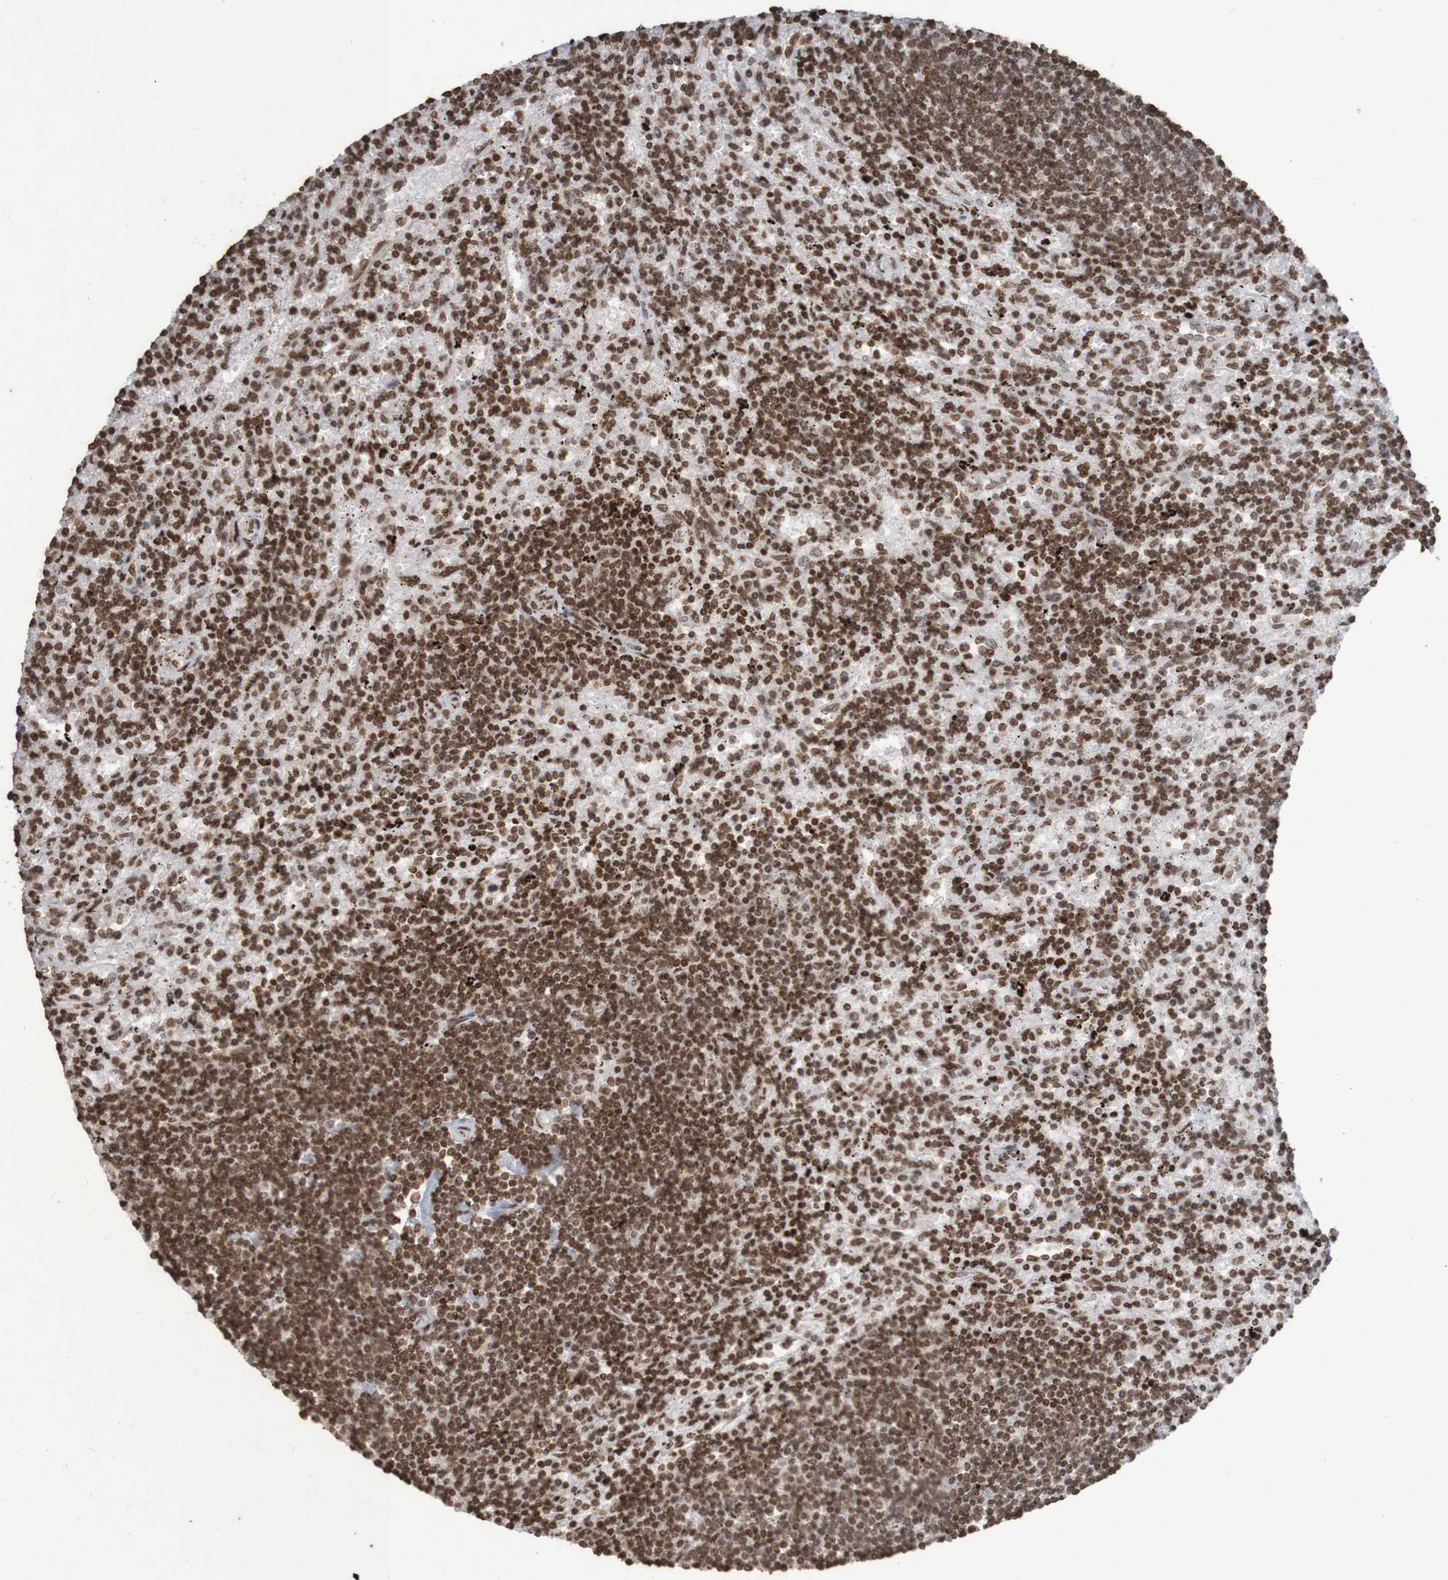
{"staining": {"intensity": "moderate", "quantity": ">75%", "location": "nuclear"}, "tissue": "lymphoma", "cell_type": "Tumor cells", "image_type": "cancer", "snomed": [{"axis": "morphology", "description": "Malignant lymphoma, non-Hodgkin's type, Low grade"}, {"axis": "topography", "description": "Spleen"}], "caption": "DAB (3,3'-diaminobenzidine) immunohistochemical staining of malignant lymphoma, non-Hodgkin's type (low-grade) displays moderate nuclear protein expression in about >75% of tumor cells.", "gene": "GFI1", "patient": {"sex": "male", "age": 76}}